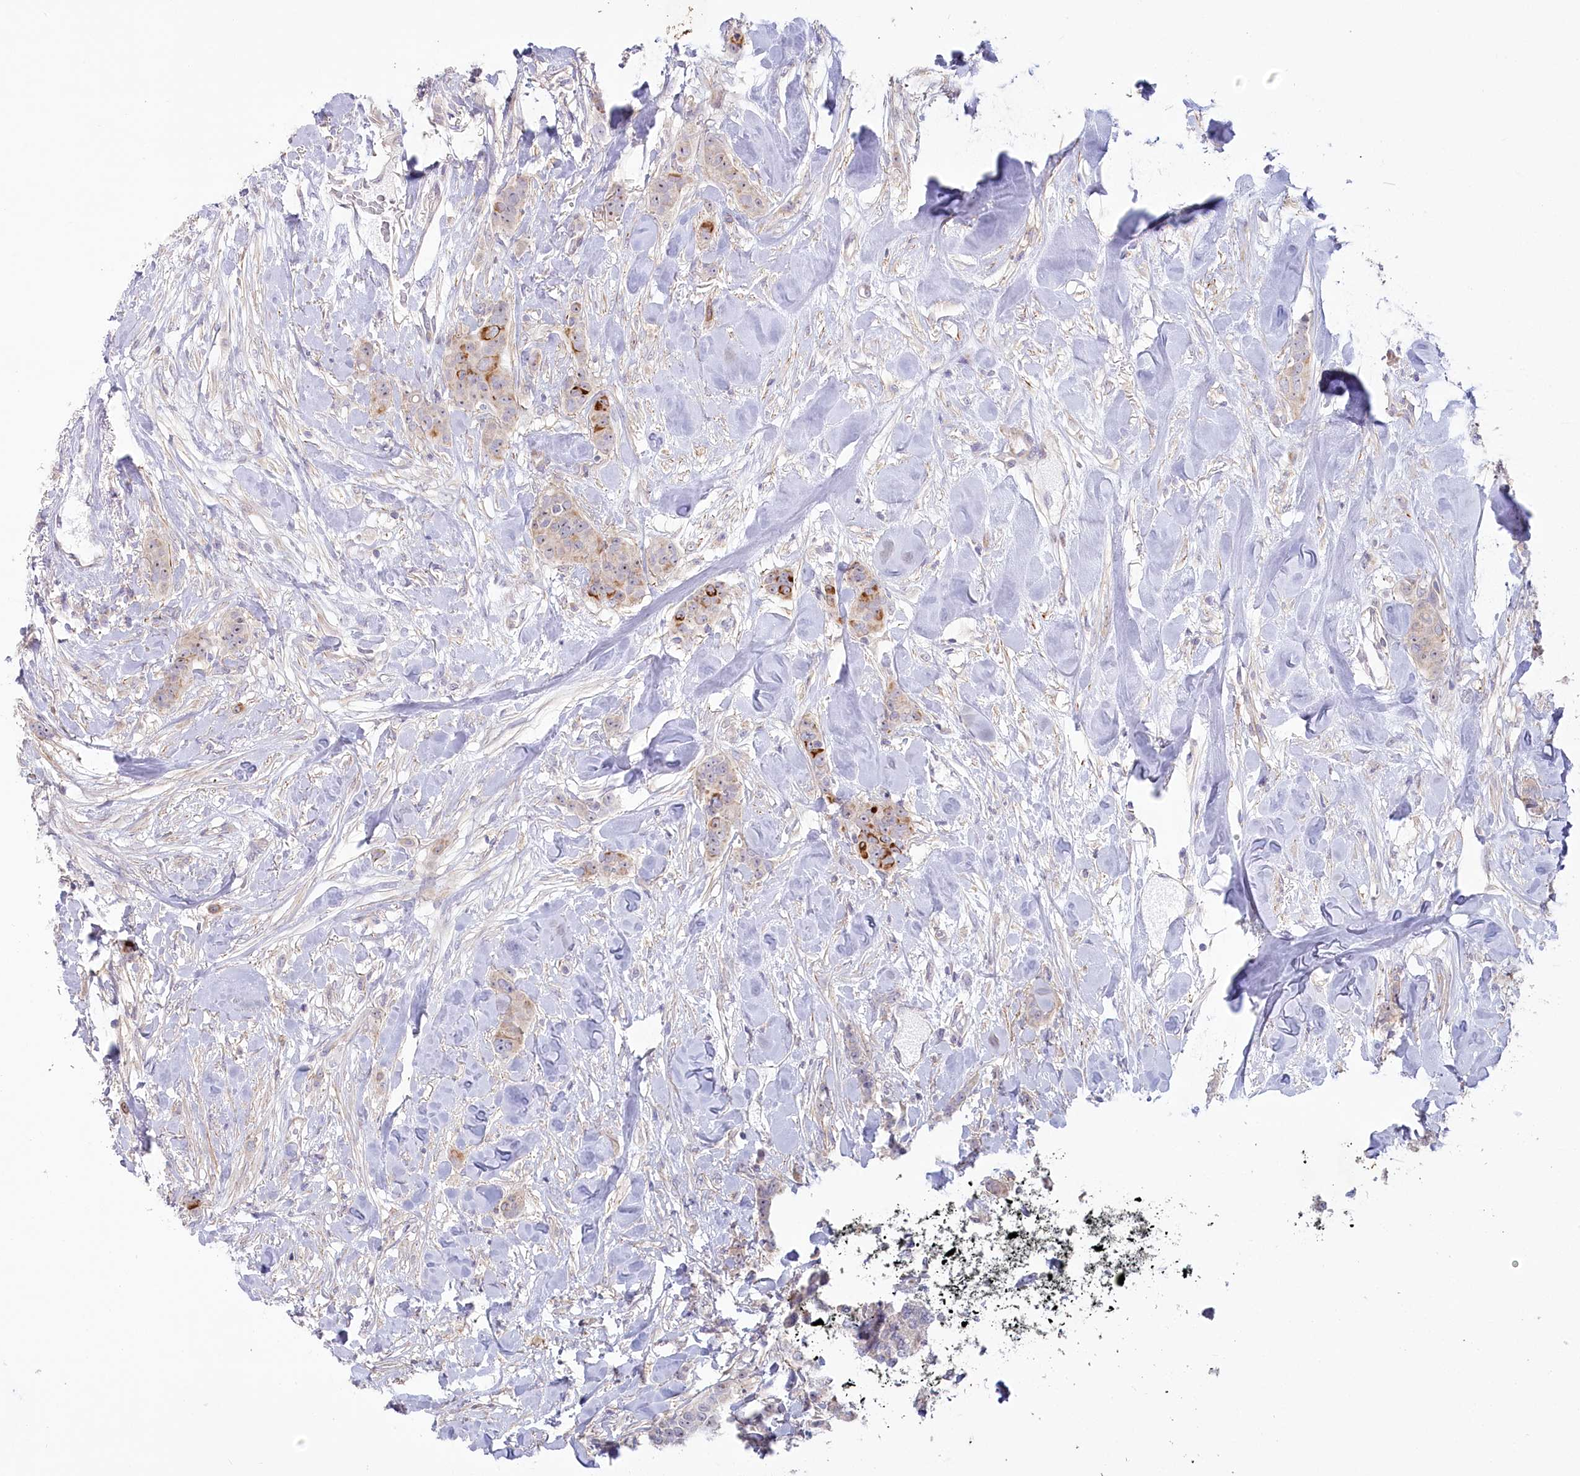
{"staining": {"intensity": "moderate", "quantity": "<25%", "location": "cytoplasmic/membranous"}, "tissue": "breast cancer", "cell_type": "Tumor cells", "image_type": "cancer", "snomed": [{"axis": "morphology", "description": "Duct carcinoma"}, {"axis": "topography", "description": "Breast"}], "caption": "The micrograph shows a brown stain indicating the presence of a protein in the cytoplasmic/membranous of tumor cells in breast cancer.", "gene": "MTG1", "patient": {"sex": "female", "age": 40}}